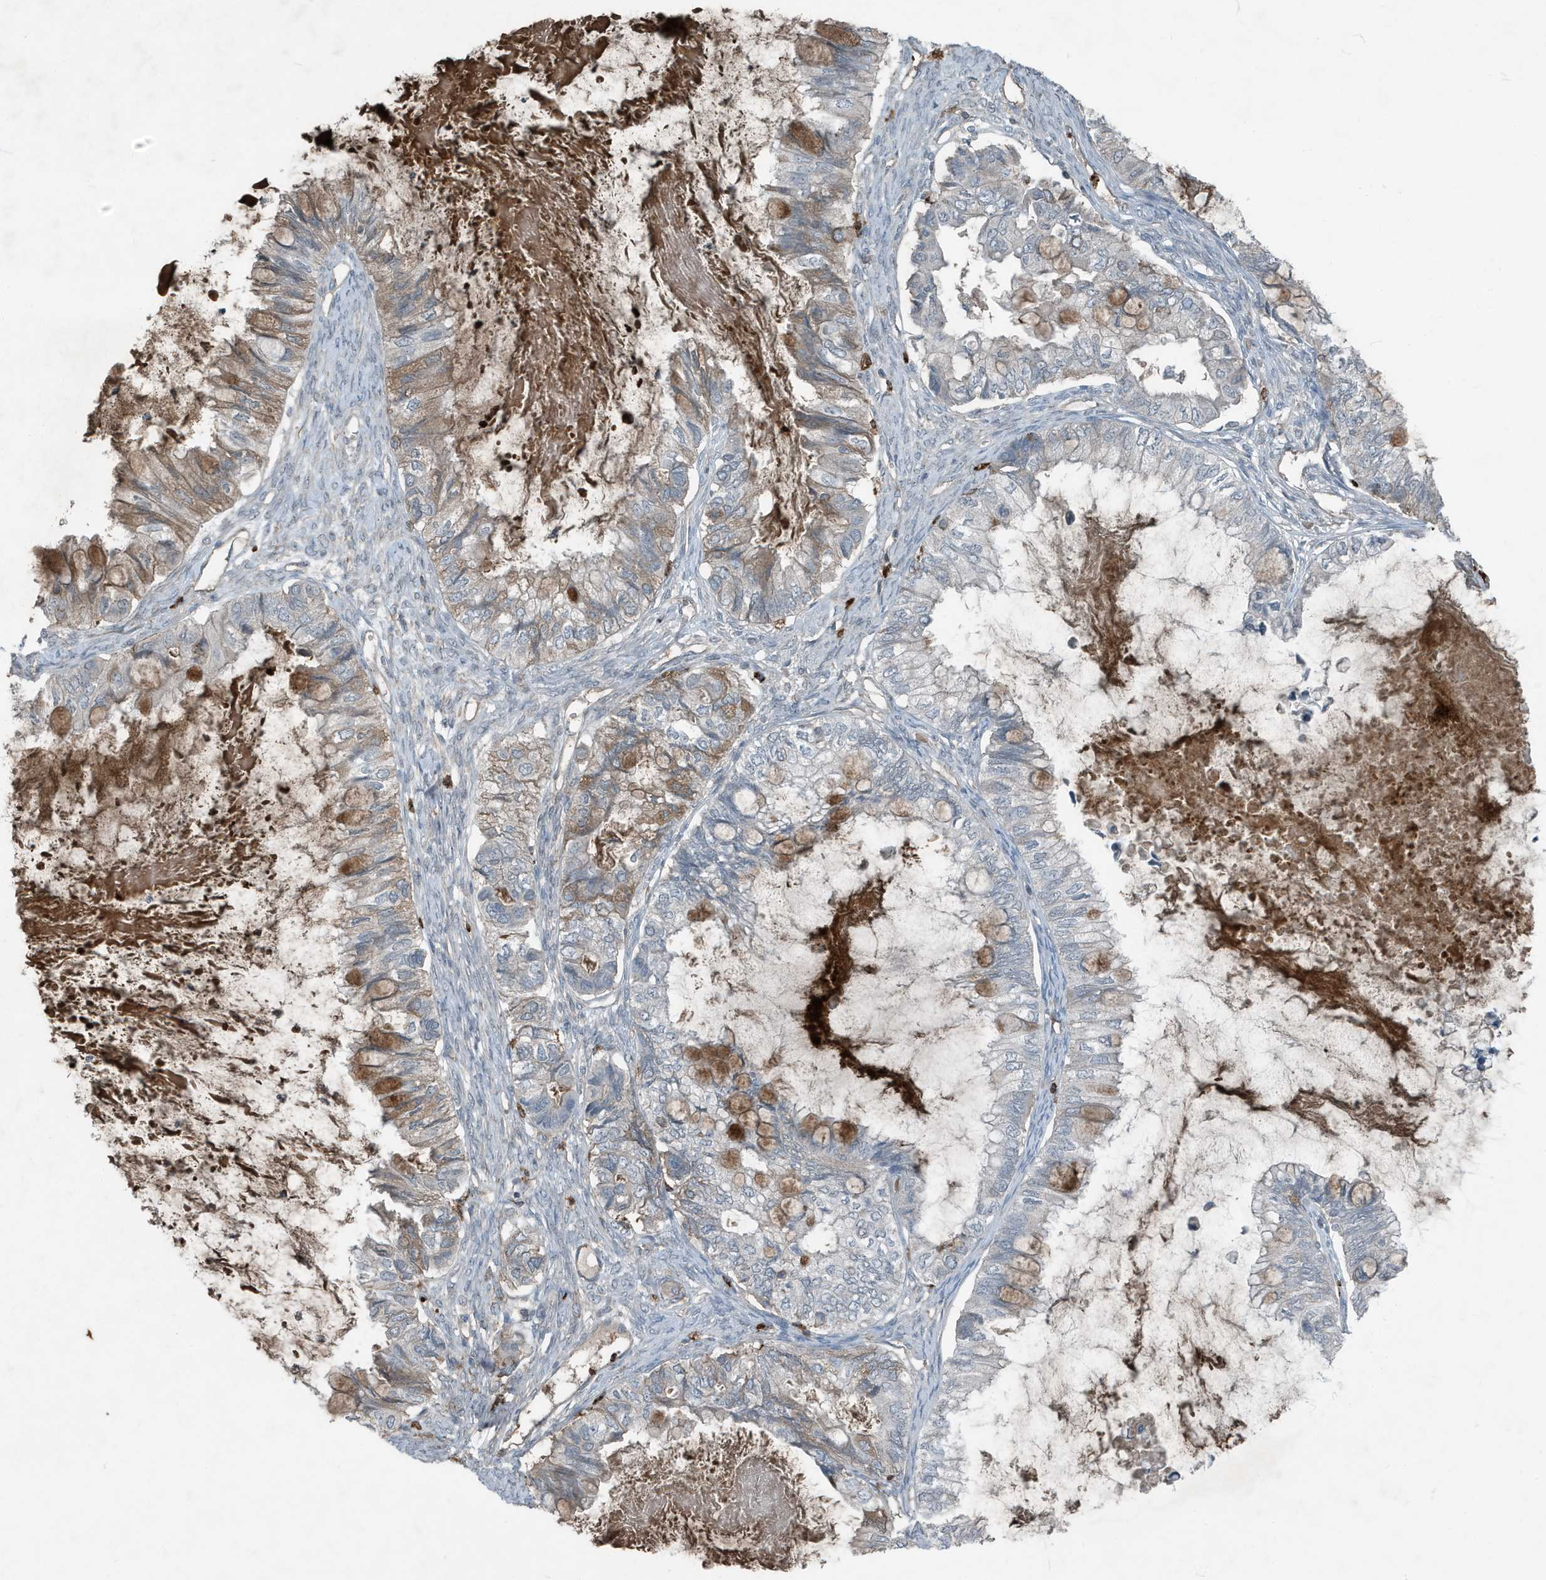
{"staining": {"intensity": "moderate", "quantity": "<25%", "location": "cytoplasmic/membranous"}, "tissue": "ovarian cancer", "cell_type": "Tumor cells", "image_type": "cancer", "snomed": [{"axis": "morphology", "description": "Cystadenocarcinoma, mucinous, NOS"}, {"axis": "topography", "description": "Ovary"}], "caption": "Ovarian mucinous cystadenocarcinoma tissue exhibits moderate cytoplasmic/membranous positivity in approximately <25% of tumor cells", "gene": "DAPP1", "patient": {"sex": "female", "age": 80}}